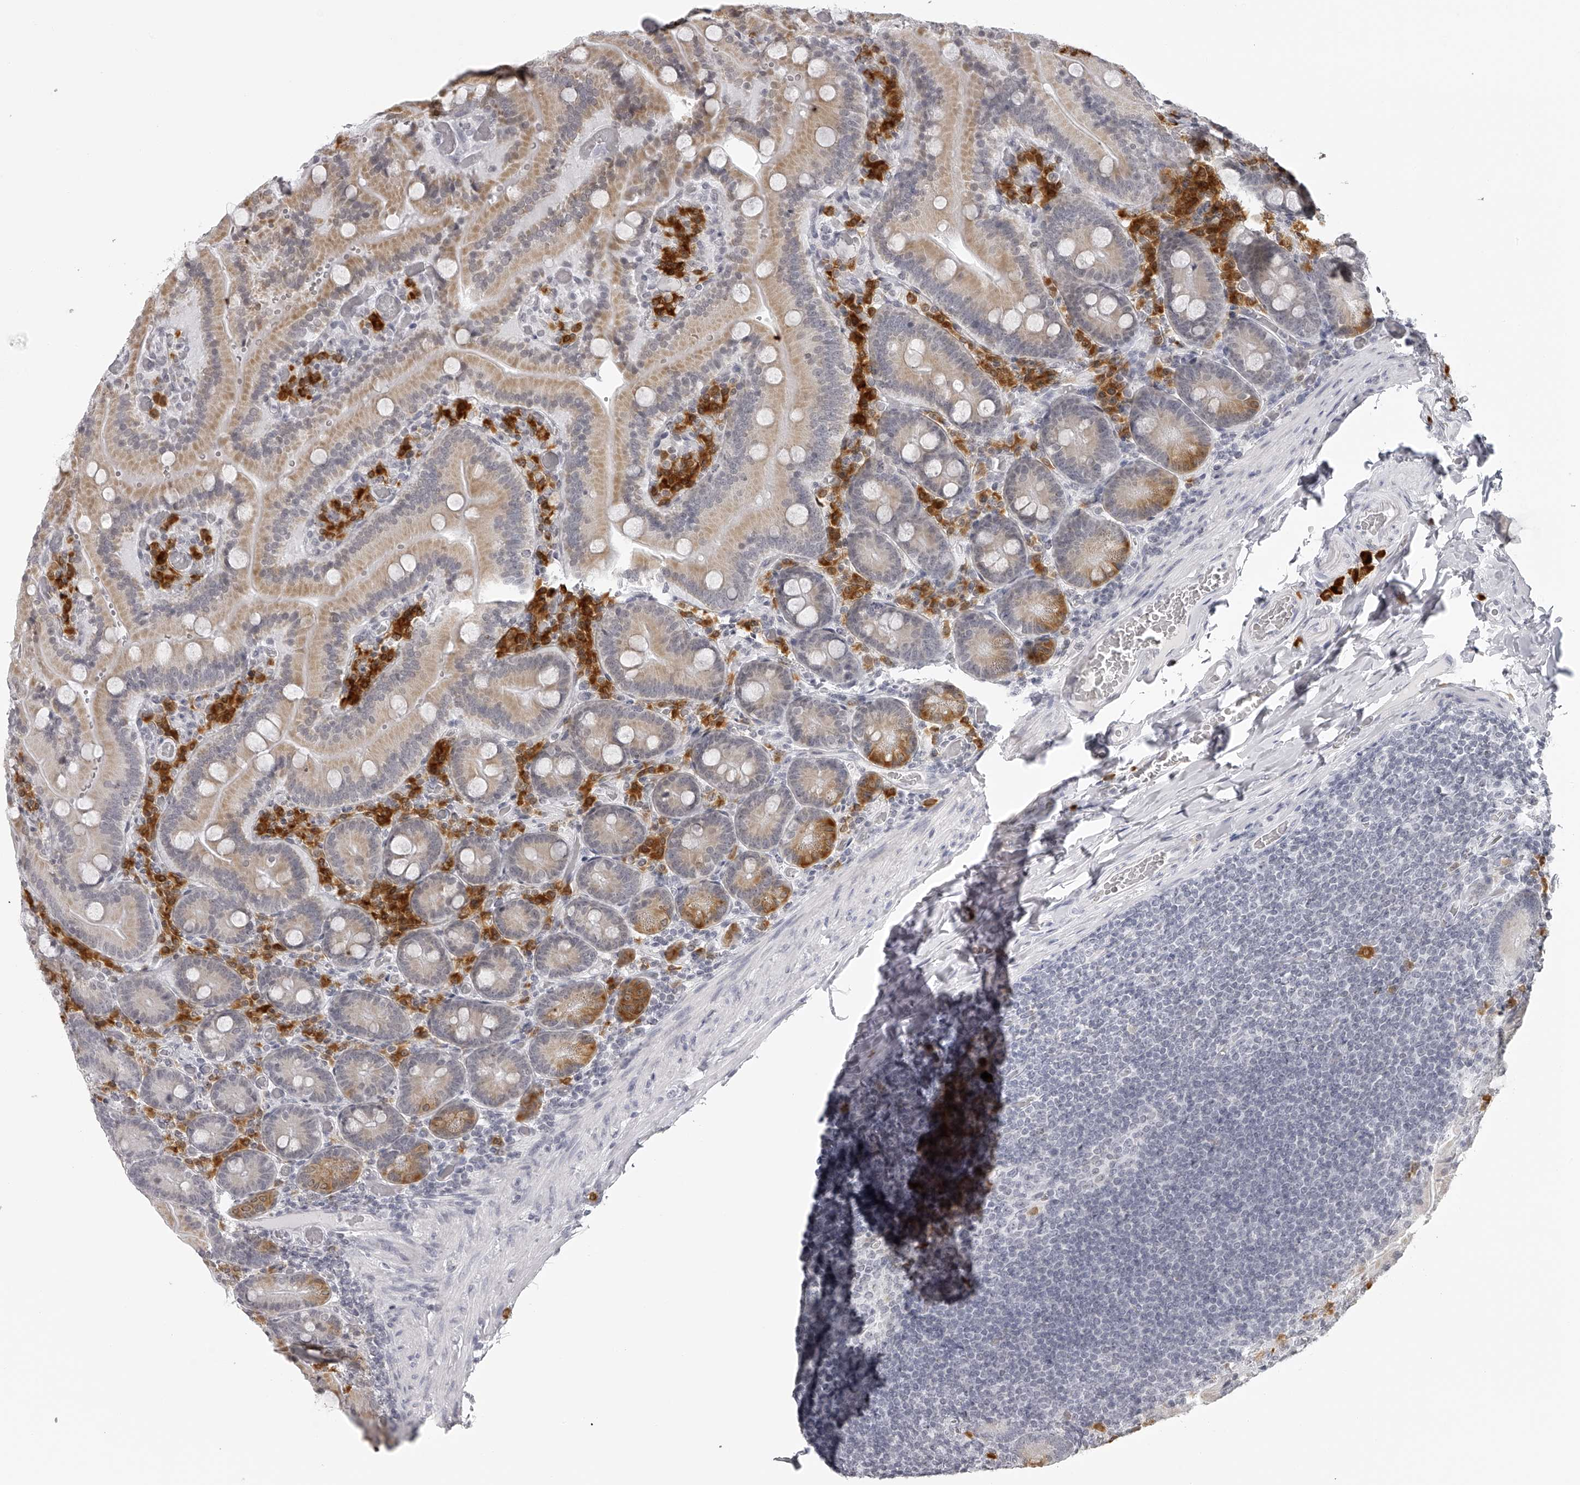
{"staining": {"intensity": "moderate", "quantity": "<25%", "location": "cytoplasmic/membranous"}, "tissue": "duodenum", "cell_type": "Glandular cells", "image_type": "normal", "snomed": [{"axis": "morphology", "description": "Normal tissue, NOS"}, {"axis": "topography", "description": "Duodenum"}], "caption": "IHC image of benign duodenum: human duodenum stained using immunohistochemistry (IHC) reveals low levels of moderate protein expression localized specifically in the cytoplasmic/membranous of glandular cells, appearing as a cytoplasmic/membranous brown color.", "gene": "SEC11C", "patient": {"sex": "female", "age": 62}}